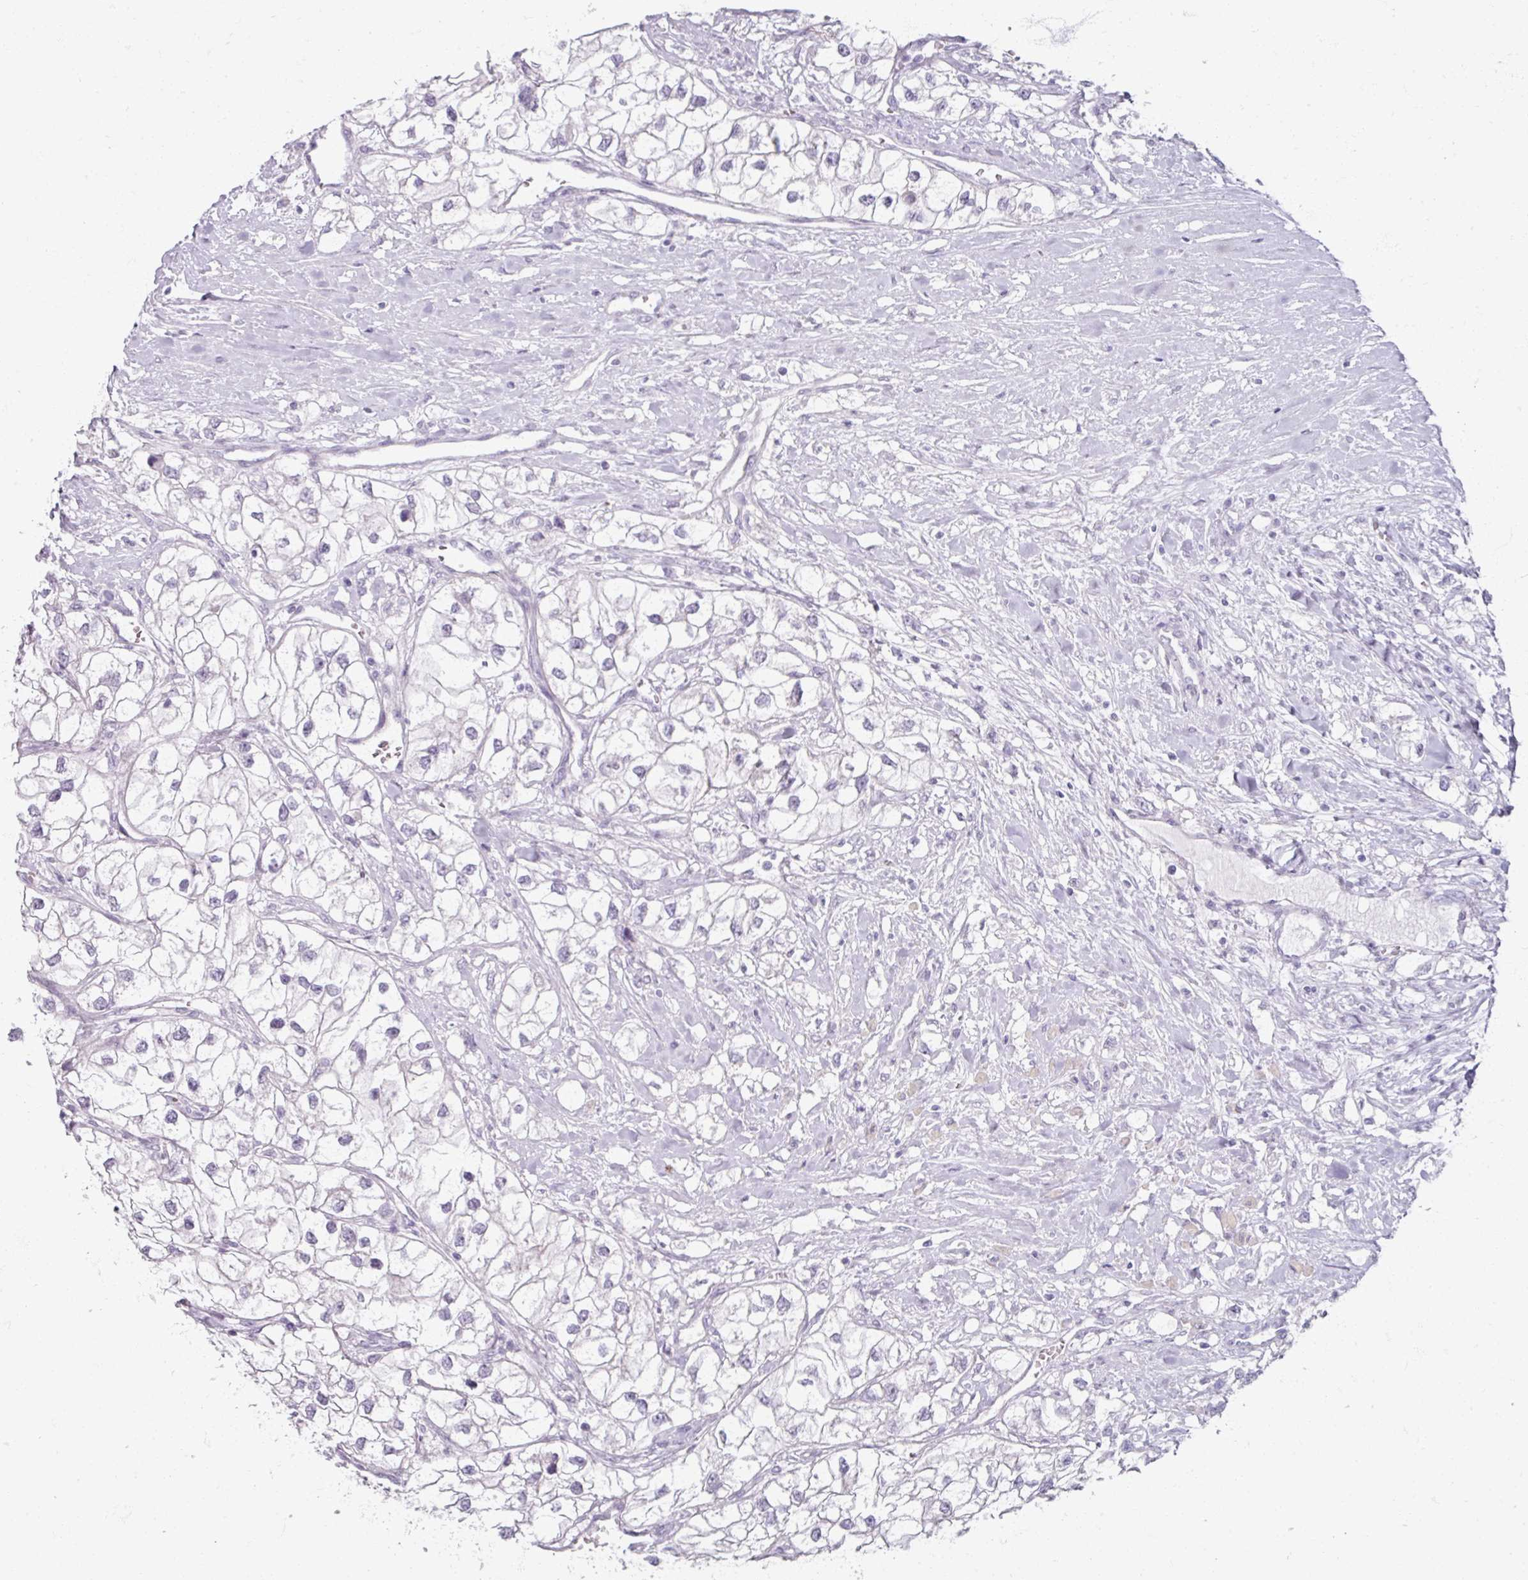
{"staining": {"intensity": "negative", "quantity": "none", "location": "none"}, "tissue": "renal cancer", "cell_type": "Tumor cells", "image_type": "cancer", "snomed": [{"axis": "morphology", "description": "Adenocarcinoma, NOS"}, {"axis": "topography", "description": "Kidney"}], "caption": "A high-resolution micrograph shows immunohistochemistry staining of renal cancer (adenocarcinoma), which displays no significant positivity in tumor cells.", "gene": "TG", "patient": {"sex": "male", "age": 59}}